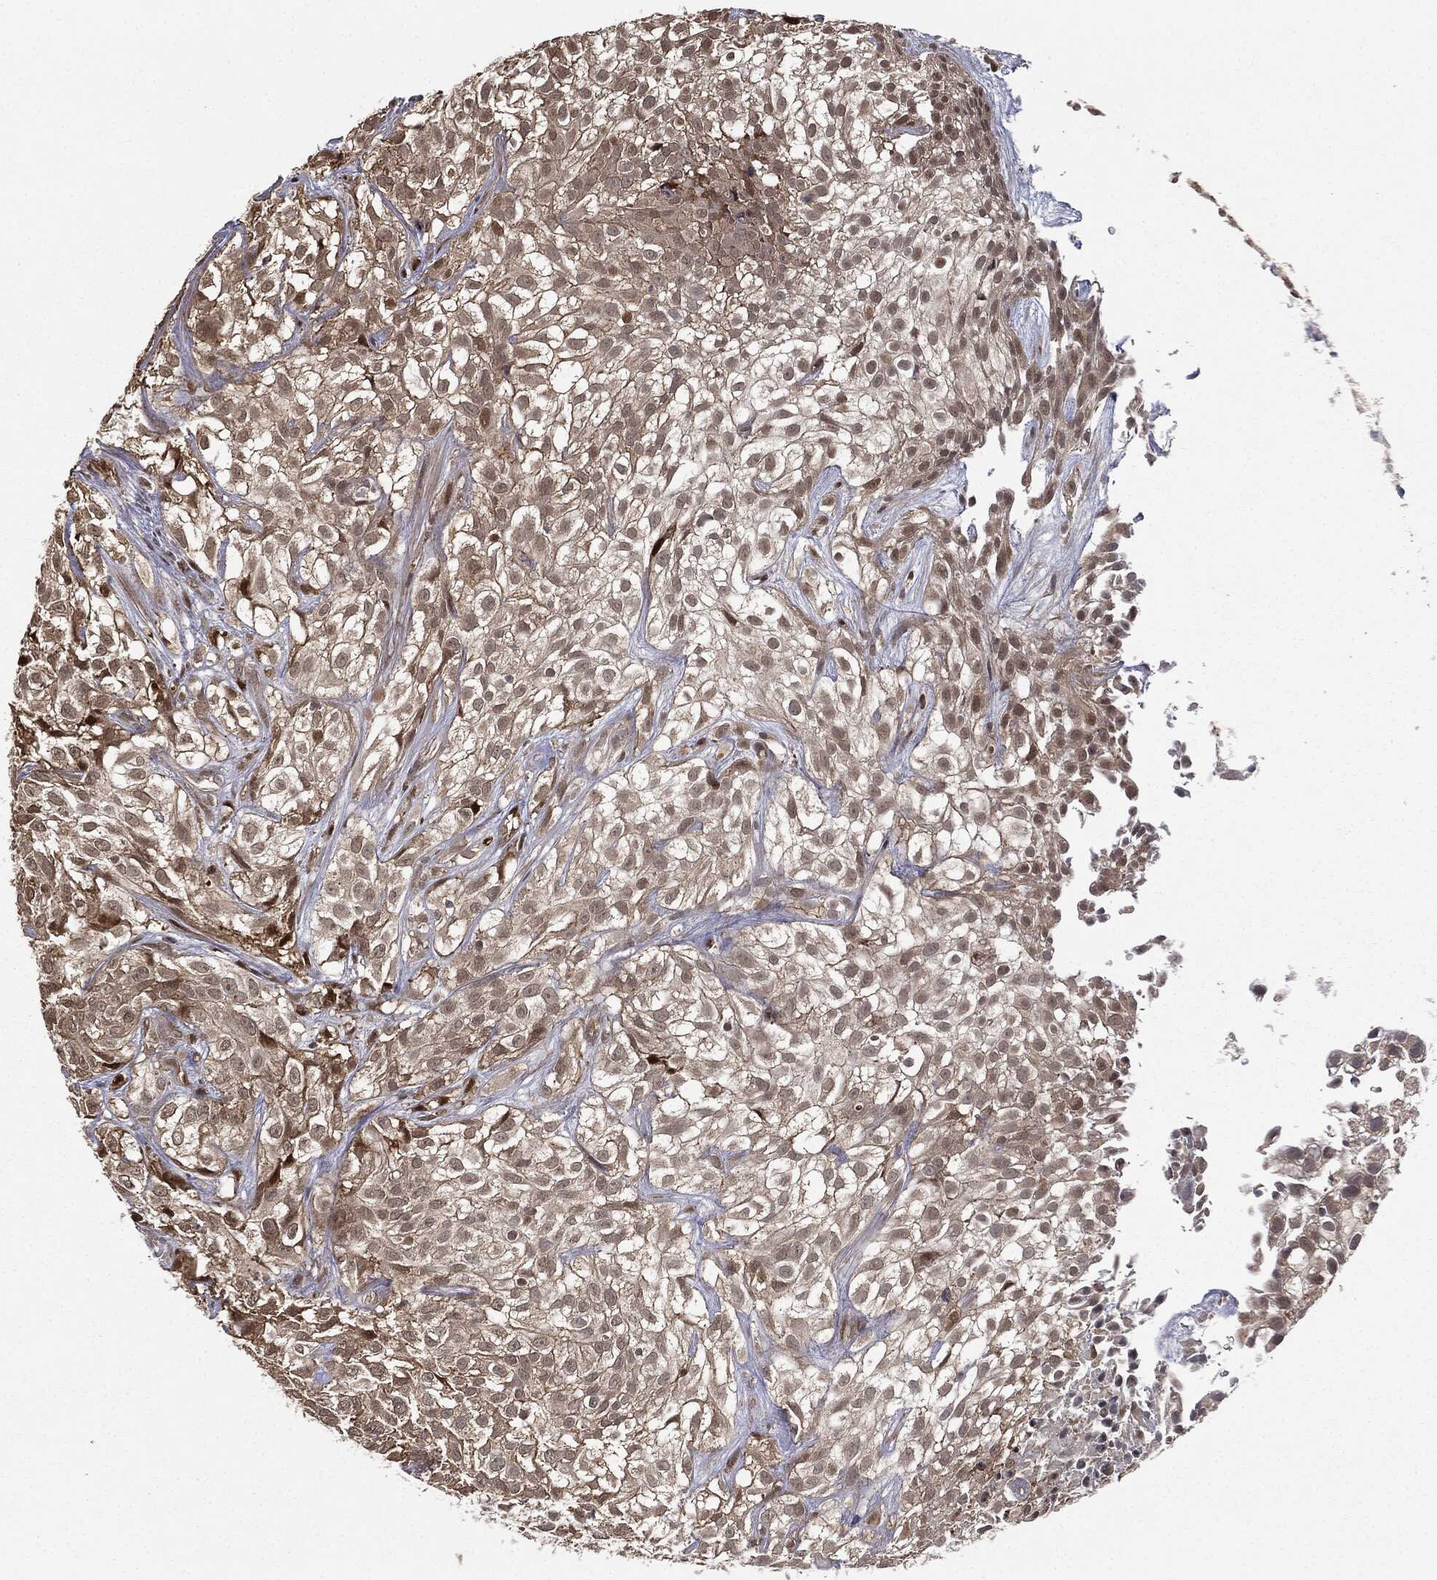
{"staining": {"intensity": "moderate", "quantity": "<25%", "location": "cytoplasmic/membranous,nuclear"}, "tissue": "urothelial cancer", "cell_type": "Tumor cells", "image_type": "cancer", "snomed": [{"axis": "morphology", "description": "Urothelial carcinoma, High grade"}, {"axis": "topography", "description": "Urinary bladder"}], "caption": "An immunohistochemistry image of tumor tissue is shown. Protein staining in brown labels moderate cytoplasmic/membranous and nuclear positivity in urothelial cancer within tumor cells.", "gene": "ZNHIT6", "patient": {"sex": "male", "age": 56}}